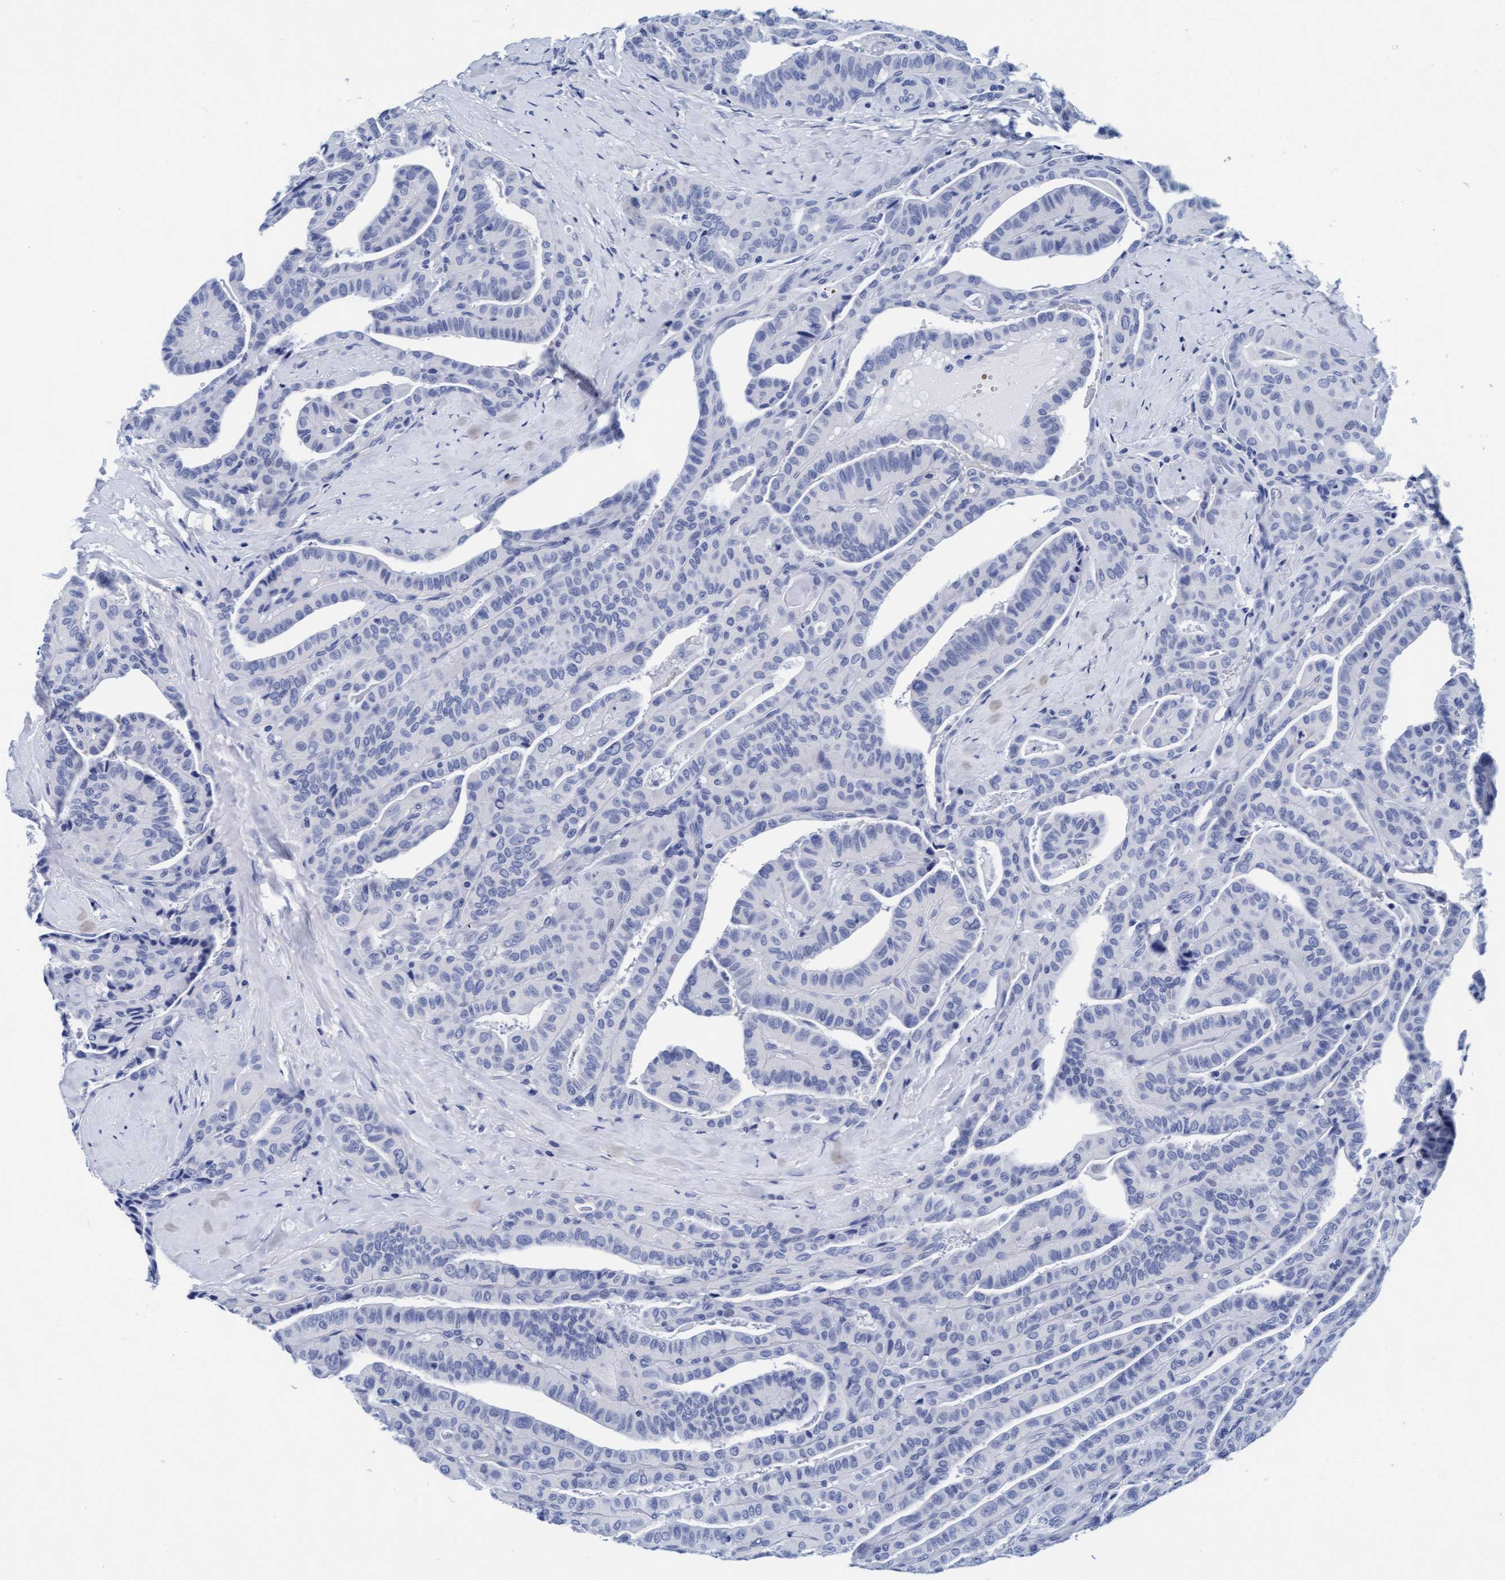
{"staining": {"intensity": "negative", "quantity": "none", "location": "none"}, "tissue": "thyroid cancer", "cell_type": "Tumor cells", "image_type": "cancer", "snomed": [{"axis": "morphology", "description": "Papillary adenocarcinoma, NOS"}, {"axis": "topography", "description": "Thyroid gland"}], "caption": "There is no significant staining in tumor cells of thyroid papillary adenocarcinoma. Brightfield microscopy of IHC stained with DAB (3,3'-diaminobenzidine) (brown) and hematoxylin (blue), captured at high magnification.", "gene": "ARSG", "patient": {"sex": "male", "age": 77}}